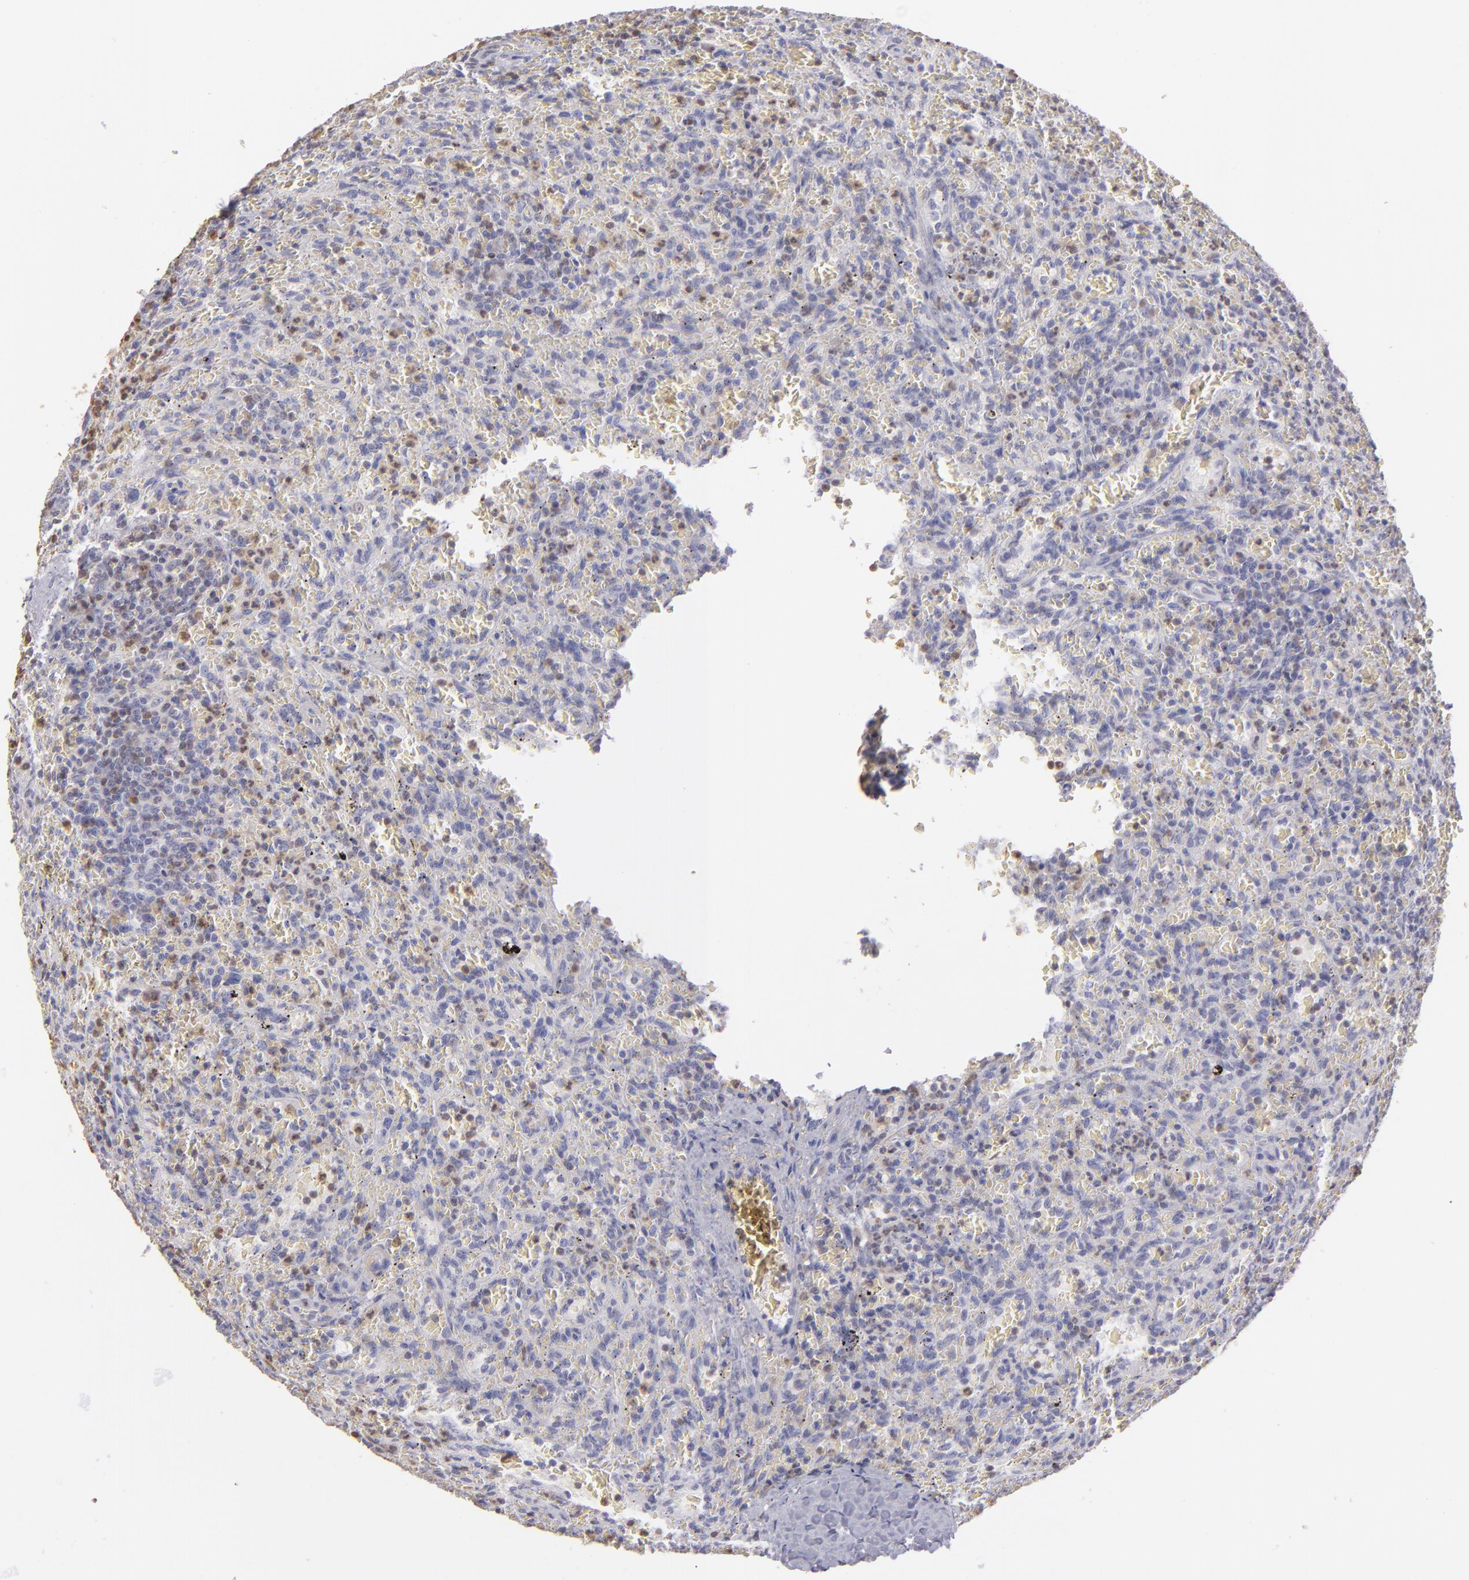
{"staining": {"intensity": "negative", "quantity": "none", "location": "none"}, "tissue": "lymphoma", "cell_type": "Tumor cells", "image_type": "cancer", "snomed": [{"axis": "morphology", "description": "Malignant lymphoma, non-Hodgkin's type, Low grade"}, {"axis": "topography", "description": "Spleen"}], "caption": "Protein analysis of lymphoma shows no significant staining in tumor cells. (DAB immunohistochemistry (IHC) with hematoxylin counter stain).", "gene": "S100A2", "patient": {"sex": "female", "age": 64}}